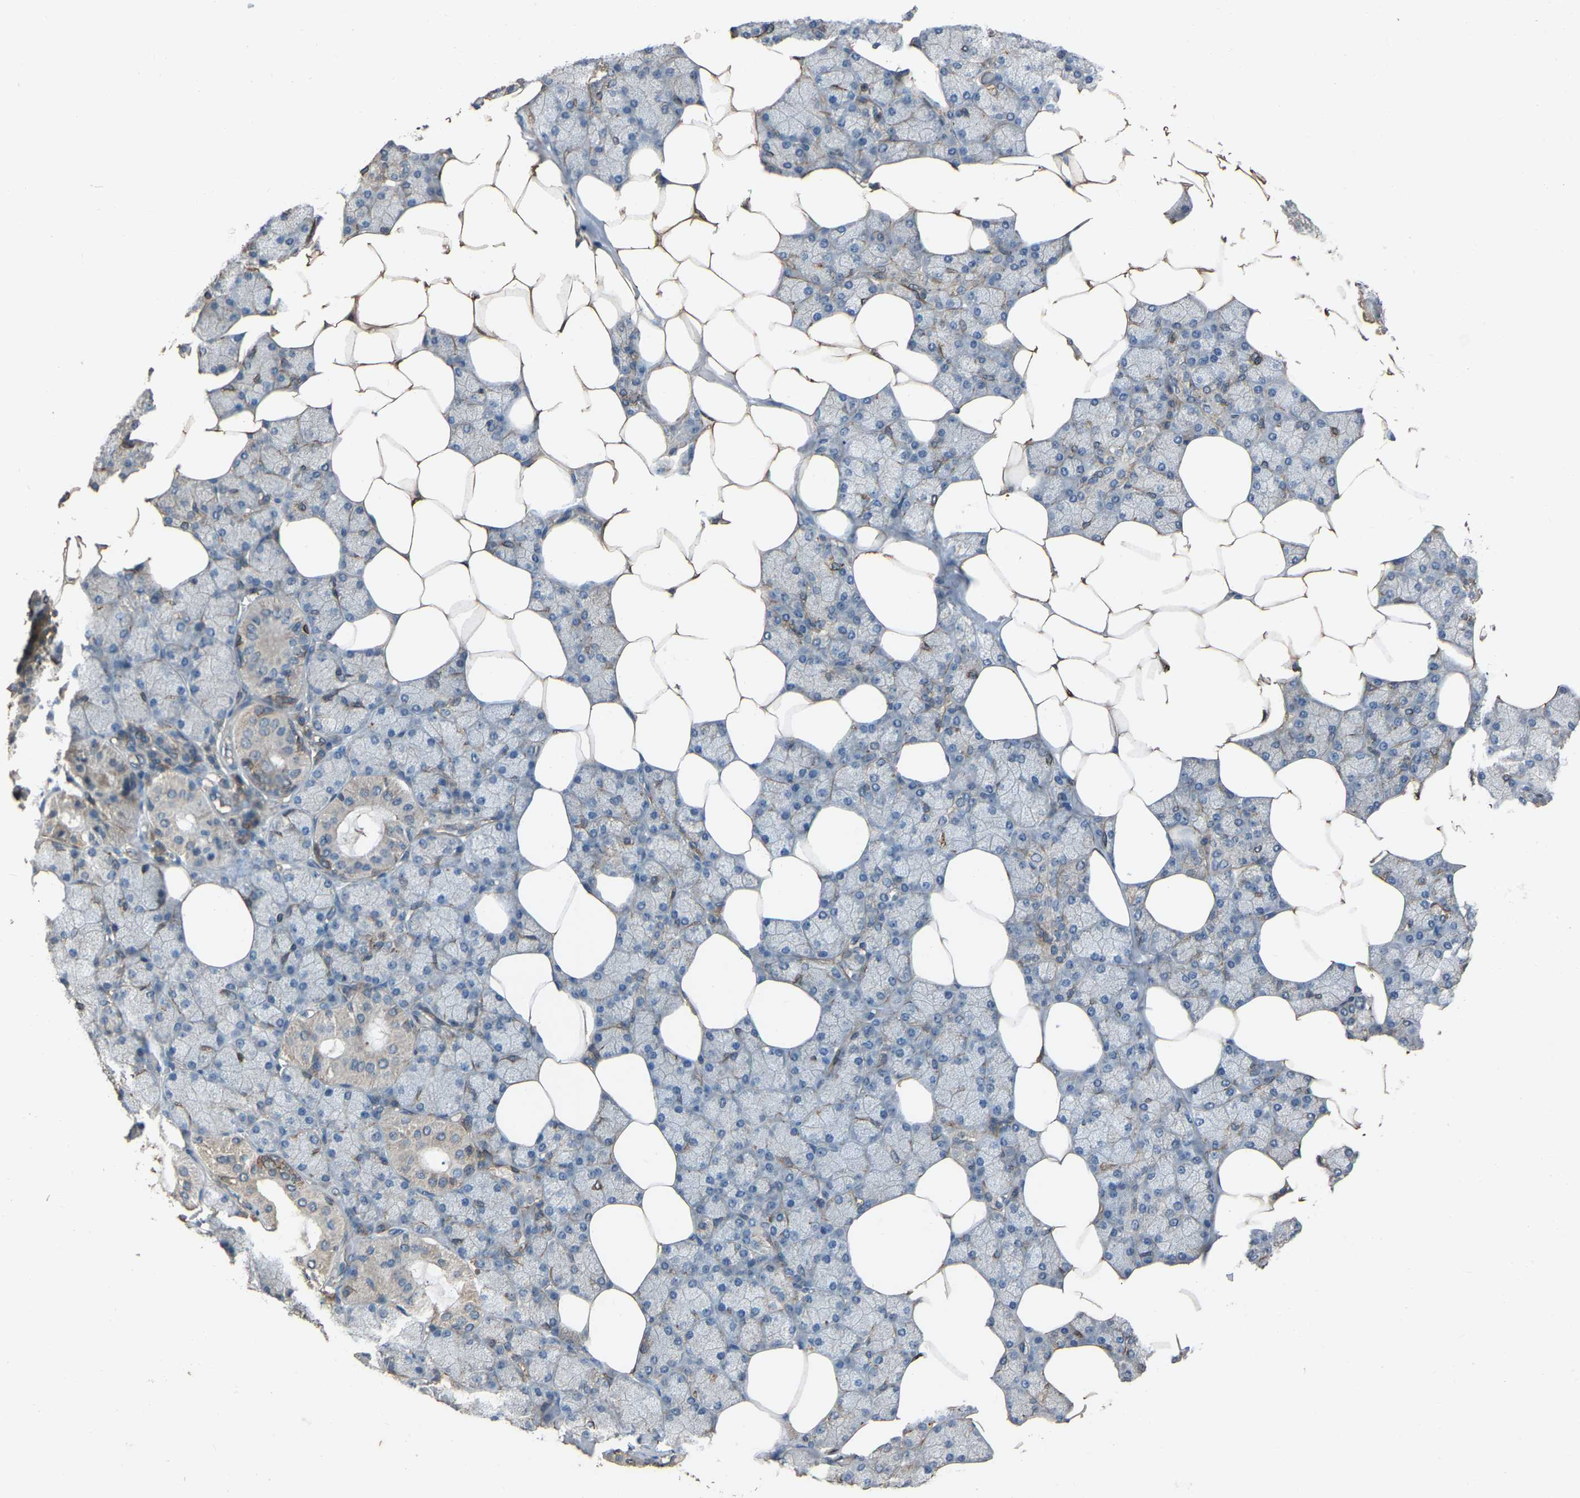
{"staining": {"intensity": "weak", "quantity": "25%-75%", "location": "cytoplasmic/membranous"}, "tissue": "salivary gland", "cell_type": "Glandular cells", "image_type": "normal", "snomed": [{"axis": "morphology", "description": "Normal tissue, NOS"}, {"axis": "topography", "description": "Salivary gland"}], "caption": "High-magnification brightfield microscopy of normal salivary gland stained with DAB (3,3'-diaminobenzidine) (brown) and counterstained with hematoxylin (blue). glandular cells exhibit weak cytoplasmic/membranous expression is seen in approximately25%-75% of cells.", "gene": "SLC4A2", "patient": {"sex": "male", "age": 62}}